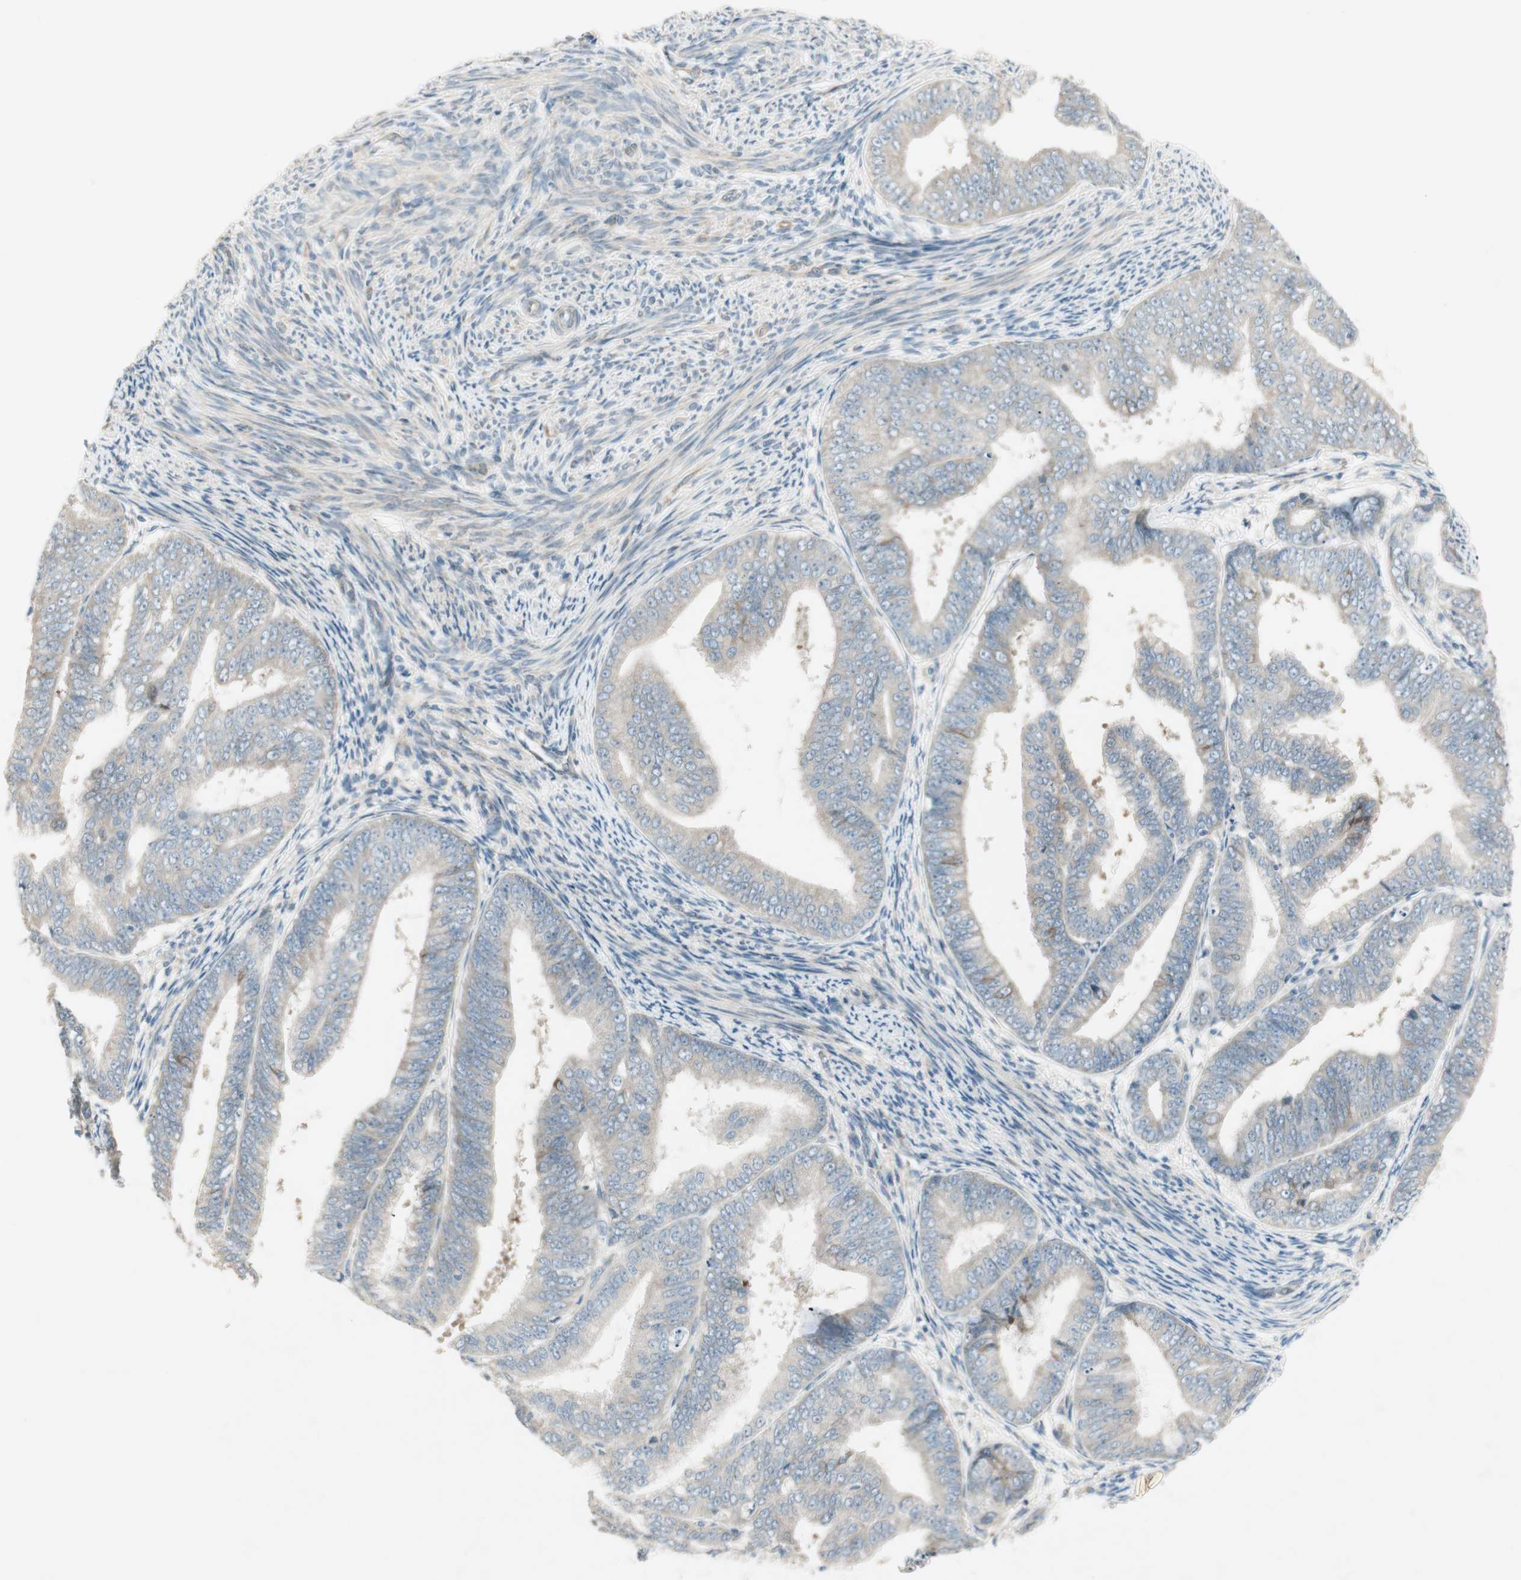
{"staining": {"intensity": "weak", "quantity": "25%-75%", "location": "cytoplasmic/membranous"}, "tissue": "endometrial cancer", "cell_type": "Tumor cells", "image_type": "cancer", "snomed": [{"axis": "morphology", "description": "Adenocarcinoma, NOS"}, {"axis": "topography", "description": "Endometrium"}], "caption": "A histopathology image of adenocarcinoma (endometrial) stained for a protein reveals weak cytoplasmic/membranous brown staining in tumor cells.", "gene": "STON1-GTF2A1L", "patient": {"sex": "female", "age": 63}}